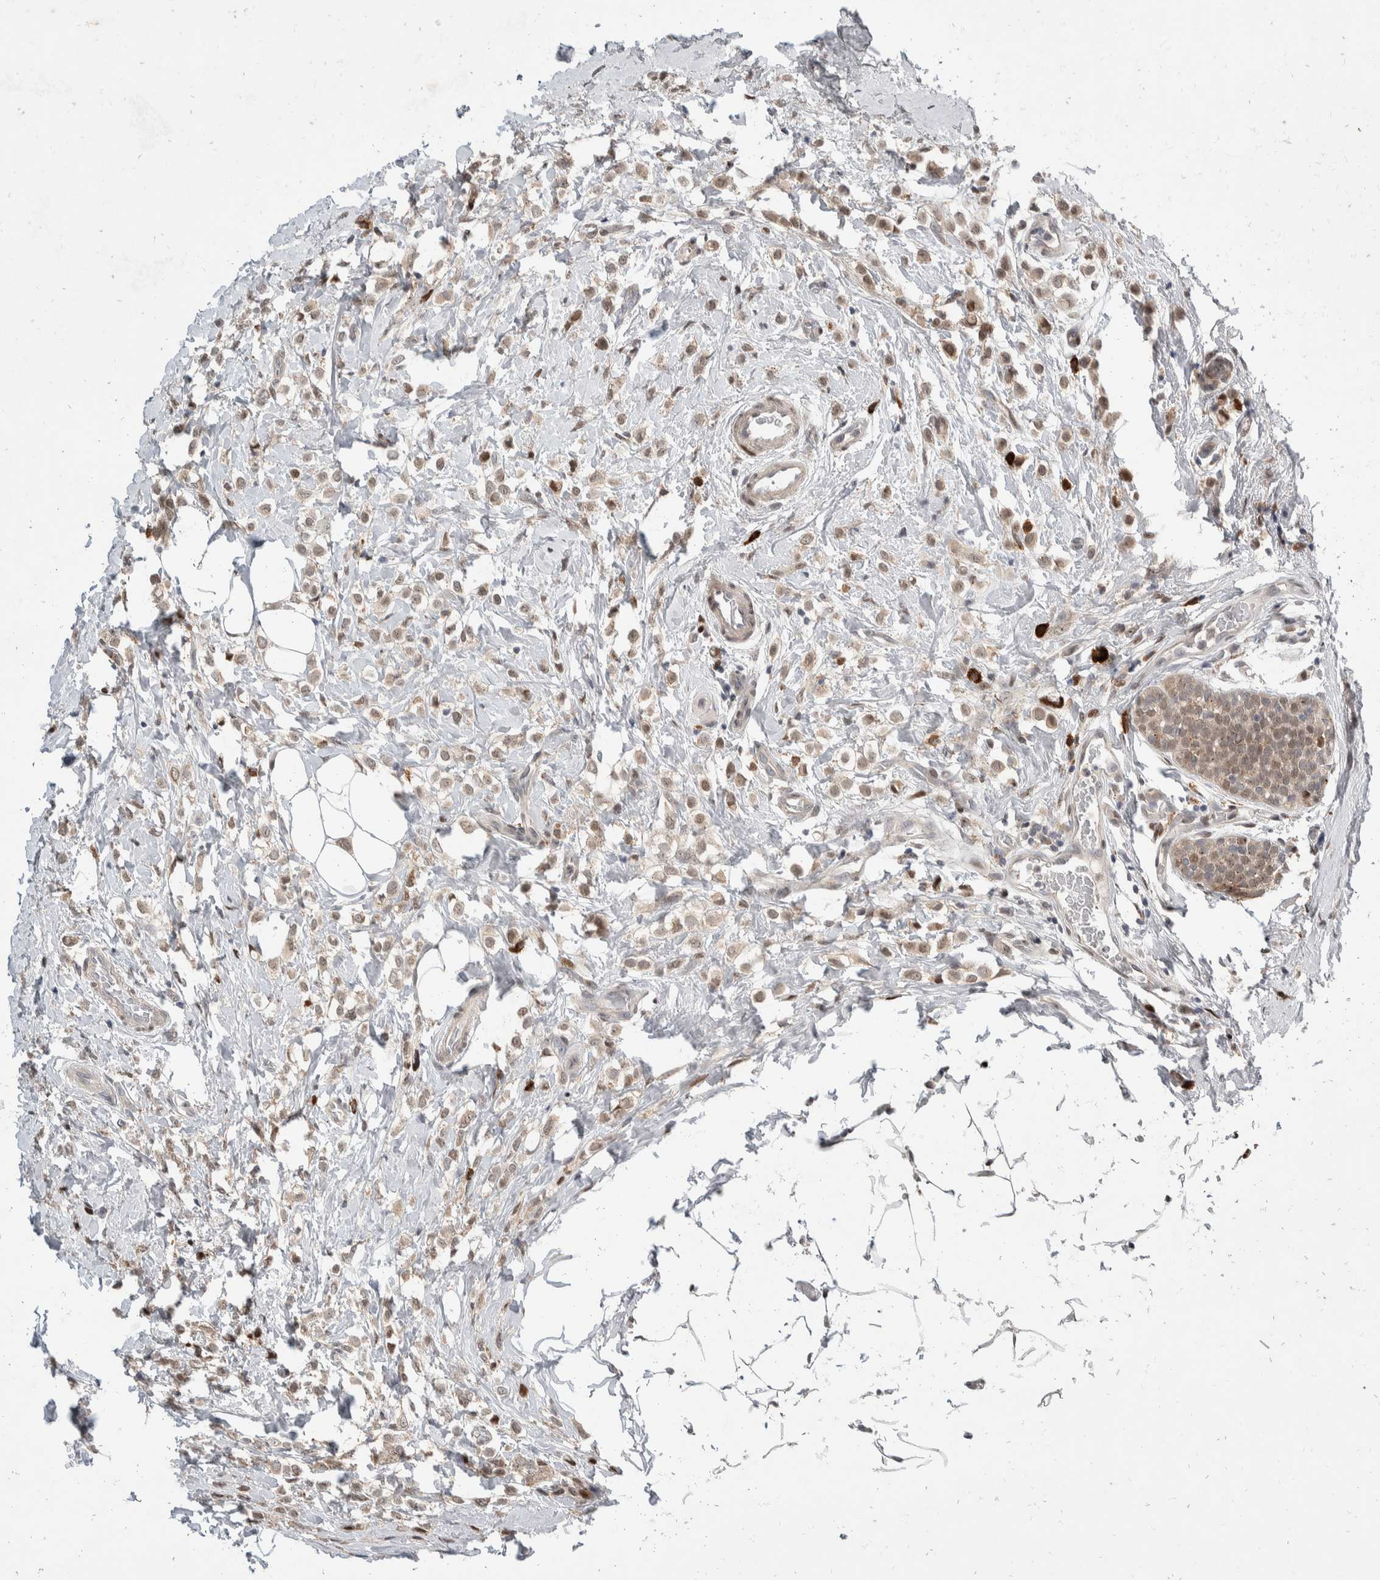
{"staining": {"intensity": "weak", "quantity": ">75%", "location": "nuclear"}, "tissue": "breast cancer", "cell_type": "Tumor cells", "image_type": "cancer", "snomed": [{"axis": "morphology", "description": "Lobular carcinoma"}, {"axis": "topography", "description": "Breast"}], "caption": "Immunohistochemistry (IHC) staining of breast lobular carcinoma, which displays low levels of weak nuclear positivity in about >75% of tumor cells indicating weak nuclear protein expression. The staining was performed using DAB (brown) for protein detection and nuclei were counterstained in hematoxylin (blue).", "gene": "ZNF703", "patient": {"sex": "female", "age": 50}}